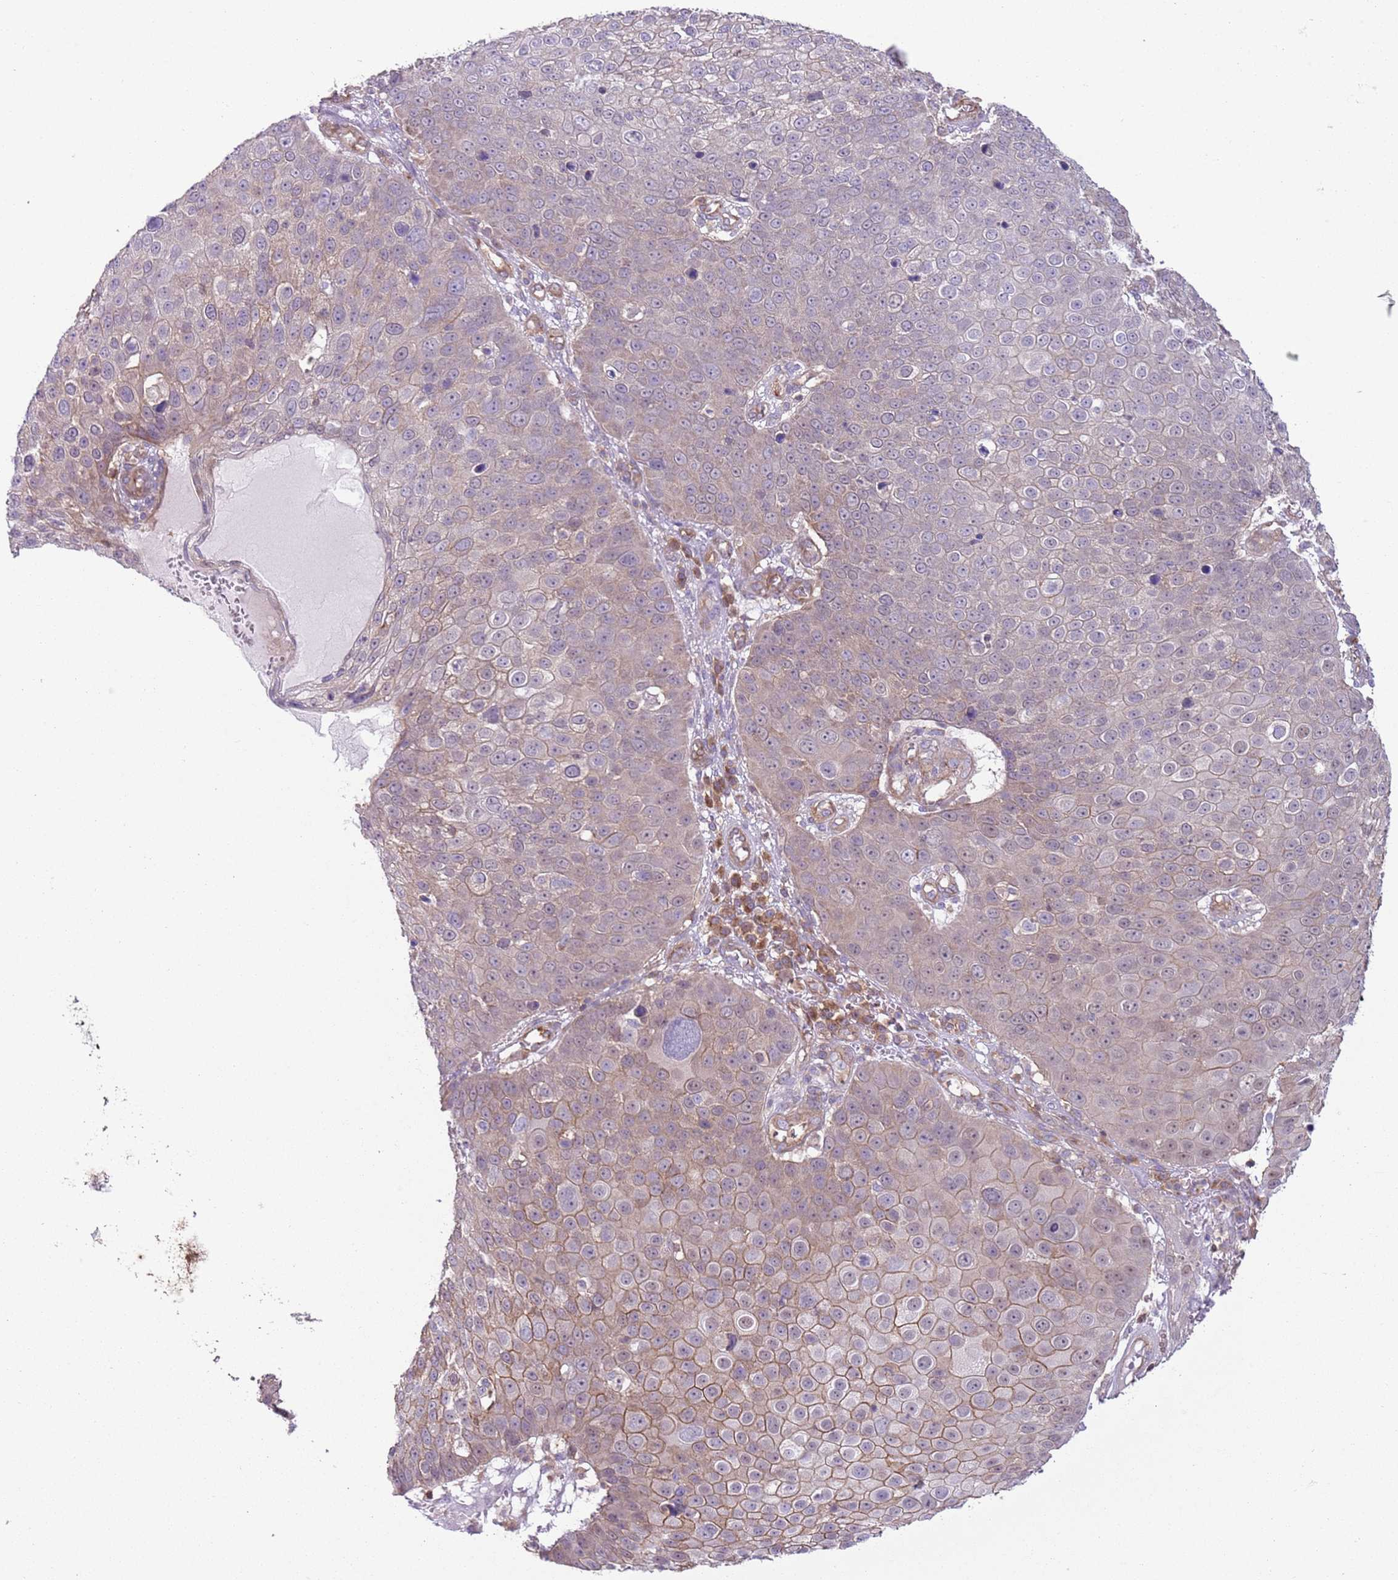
{"staining": {"intensity": "moderate", "quantity": "<25%", "location": "cytoplasmic/membranous"}, "tissue": "skin cancer", "cell_type": "Tumor cells", "image_type": "cancer", "snomed": [{"axis": "morphology", "description": "Squamous cell carcinoma, NOS"}, {"axis": "topography", "description": "Skin"}], "caption": "Immunohistochemistry (IHC) of skin cancer displays low levels of moderate cytoplasmic/membranous expression in approximately <25% of tumor cells.", "gene": "GNAI3", "patient": {"sex": "male", "age": 71}}